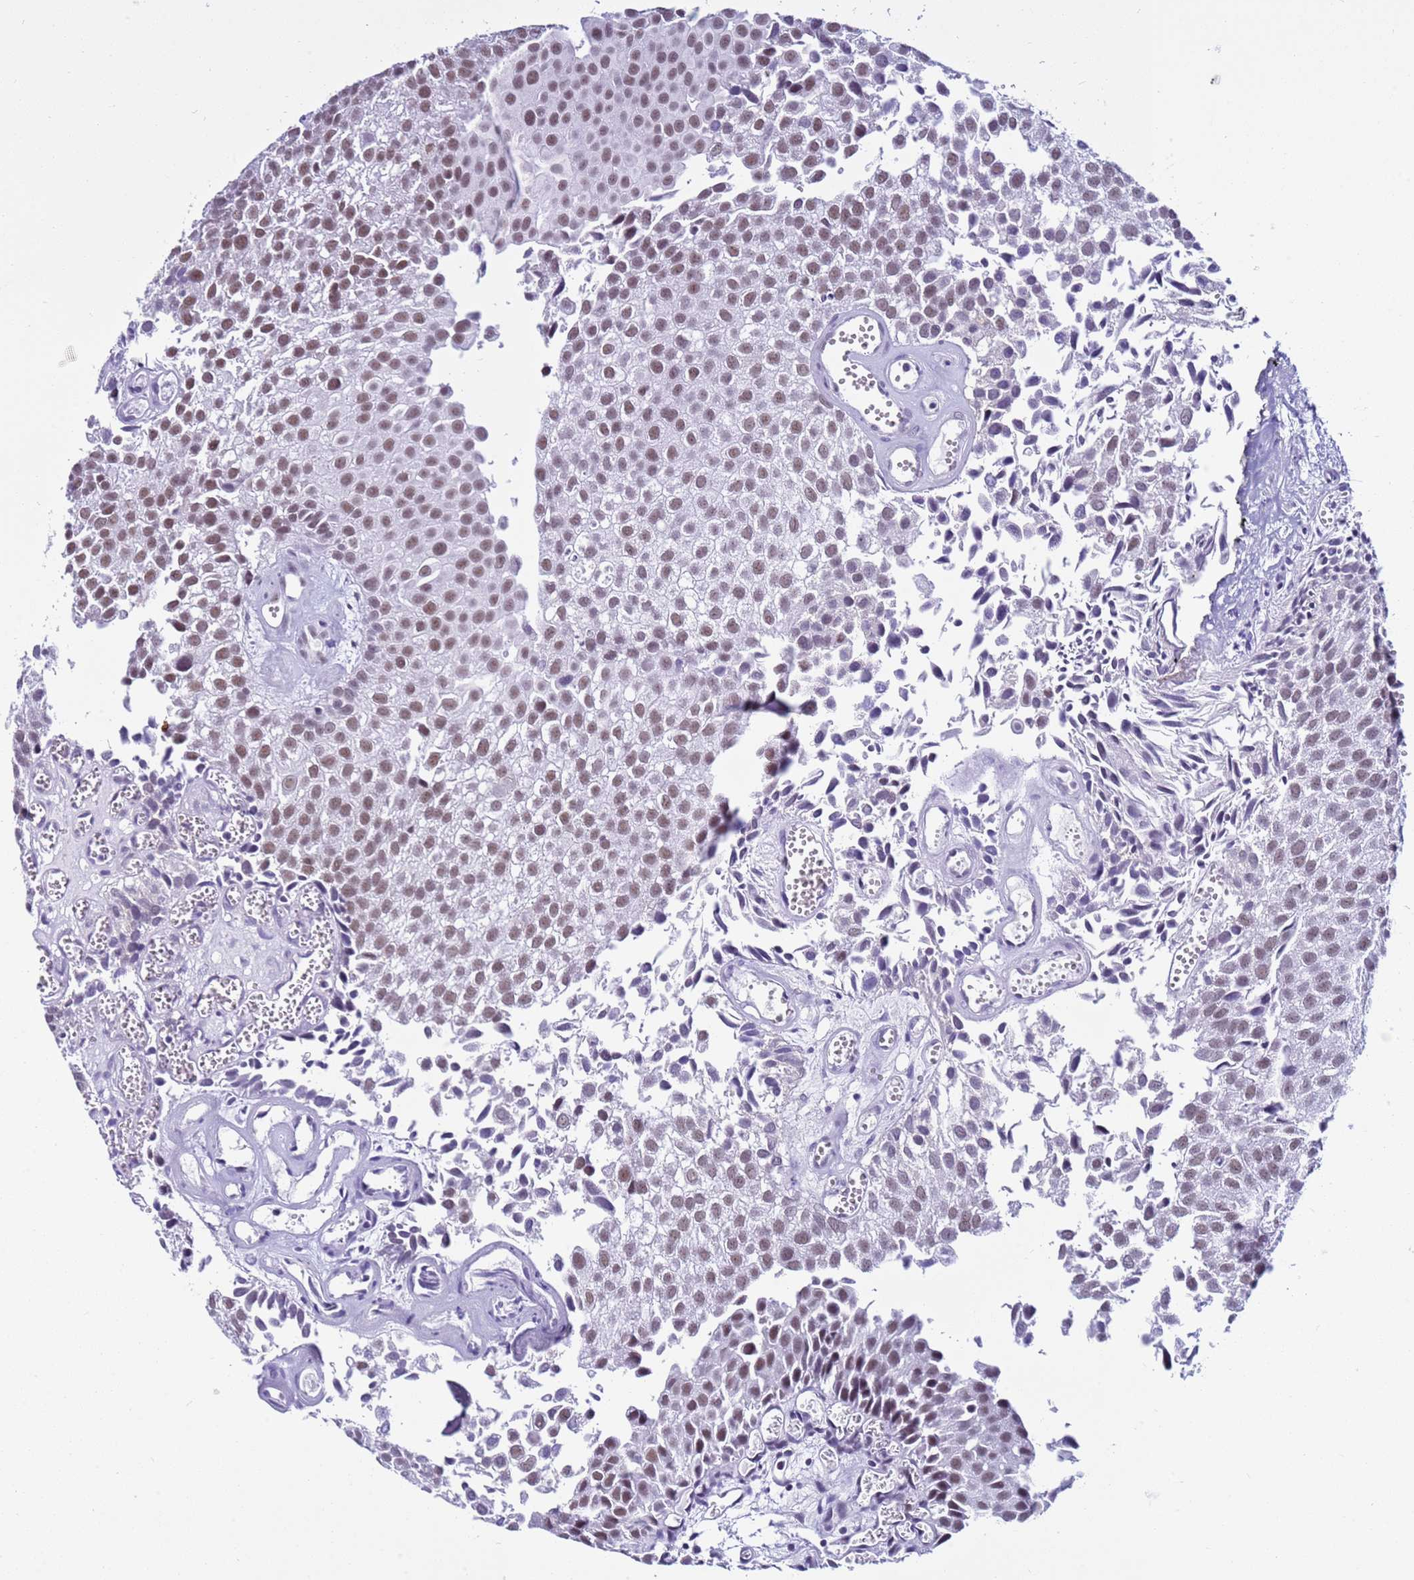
{"staining": {"intensity": "moderate", "quantity": ">75%", "location": "nuclear"}, "tissue": "urothelial cancer", "cell_type": "Tumor cells", "image_type": "cancer", "snomed": [{"axis": "morphology", "description": "Urothelial carcinoma, Low grade"}, {"axis": "topography", "description": "Urinary bladder"}], "caption": "Immunohistochemical staining of human urothelial carcinoma (low-grade) reveals medium levels of moderate nuclear protein expression in about >75% of tumor cells. The staining was performed using DAB (3,3'-diaminobenzidine), with brown indicating positive protein expression. Nuclei are stained blue with hematoxylin.", "gene": "DHX15", "patient": {"sex": "male", "age": 88}}